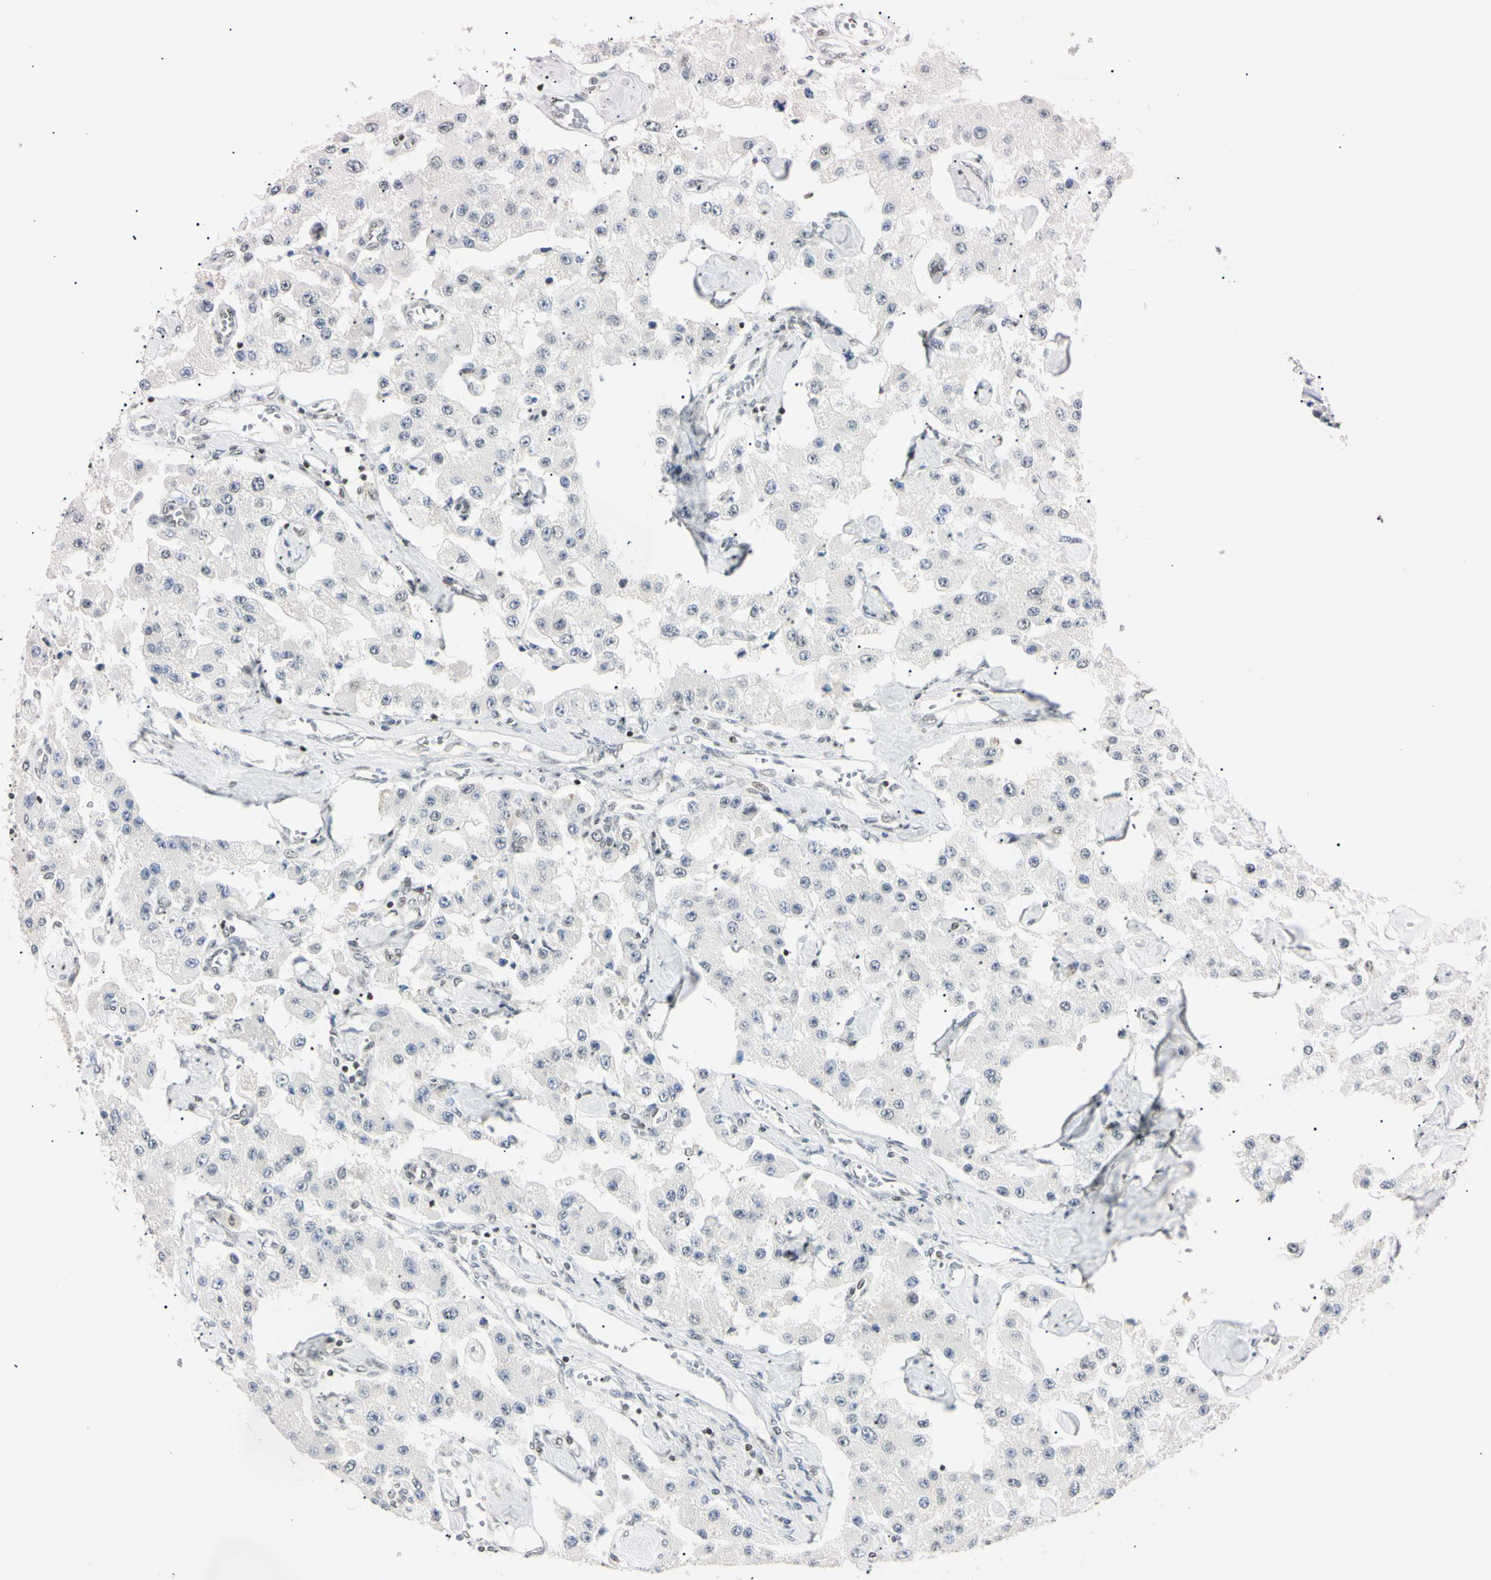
{"staining": {"intensity": "negative", "quantity": "none", "location": "none"}, "tissue": "carcinoid", "cell_type": "Tumor cells", "image_type": "cancer", "snomed": [{"axis": "morphology", "description": "Carcinoid, malignant, NOS"}, {"axis": "topography", "description": "Pancreas"}], "caption": "Immunohistochemistry (IHC) micrograph of human carcinoid stained for a protein (brown), which displays no positivity in tumor cells.", "gene": "C1orf174", "patient": {"sex": "male", "age": 41}}